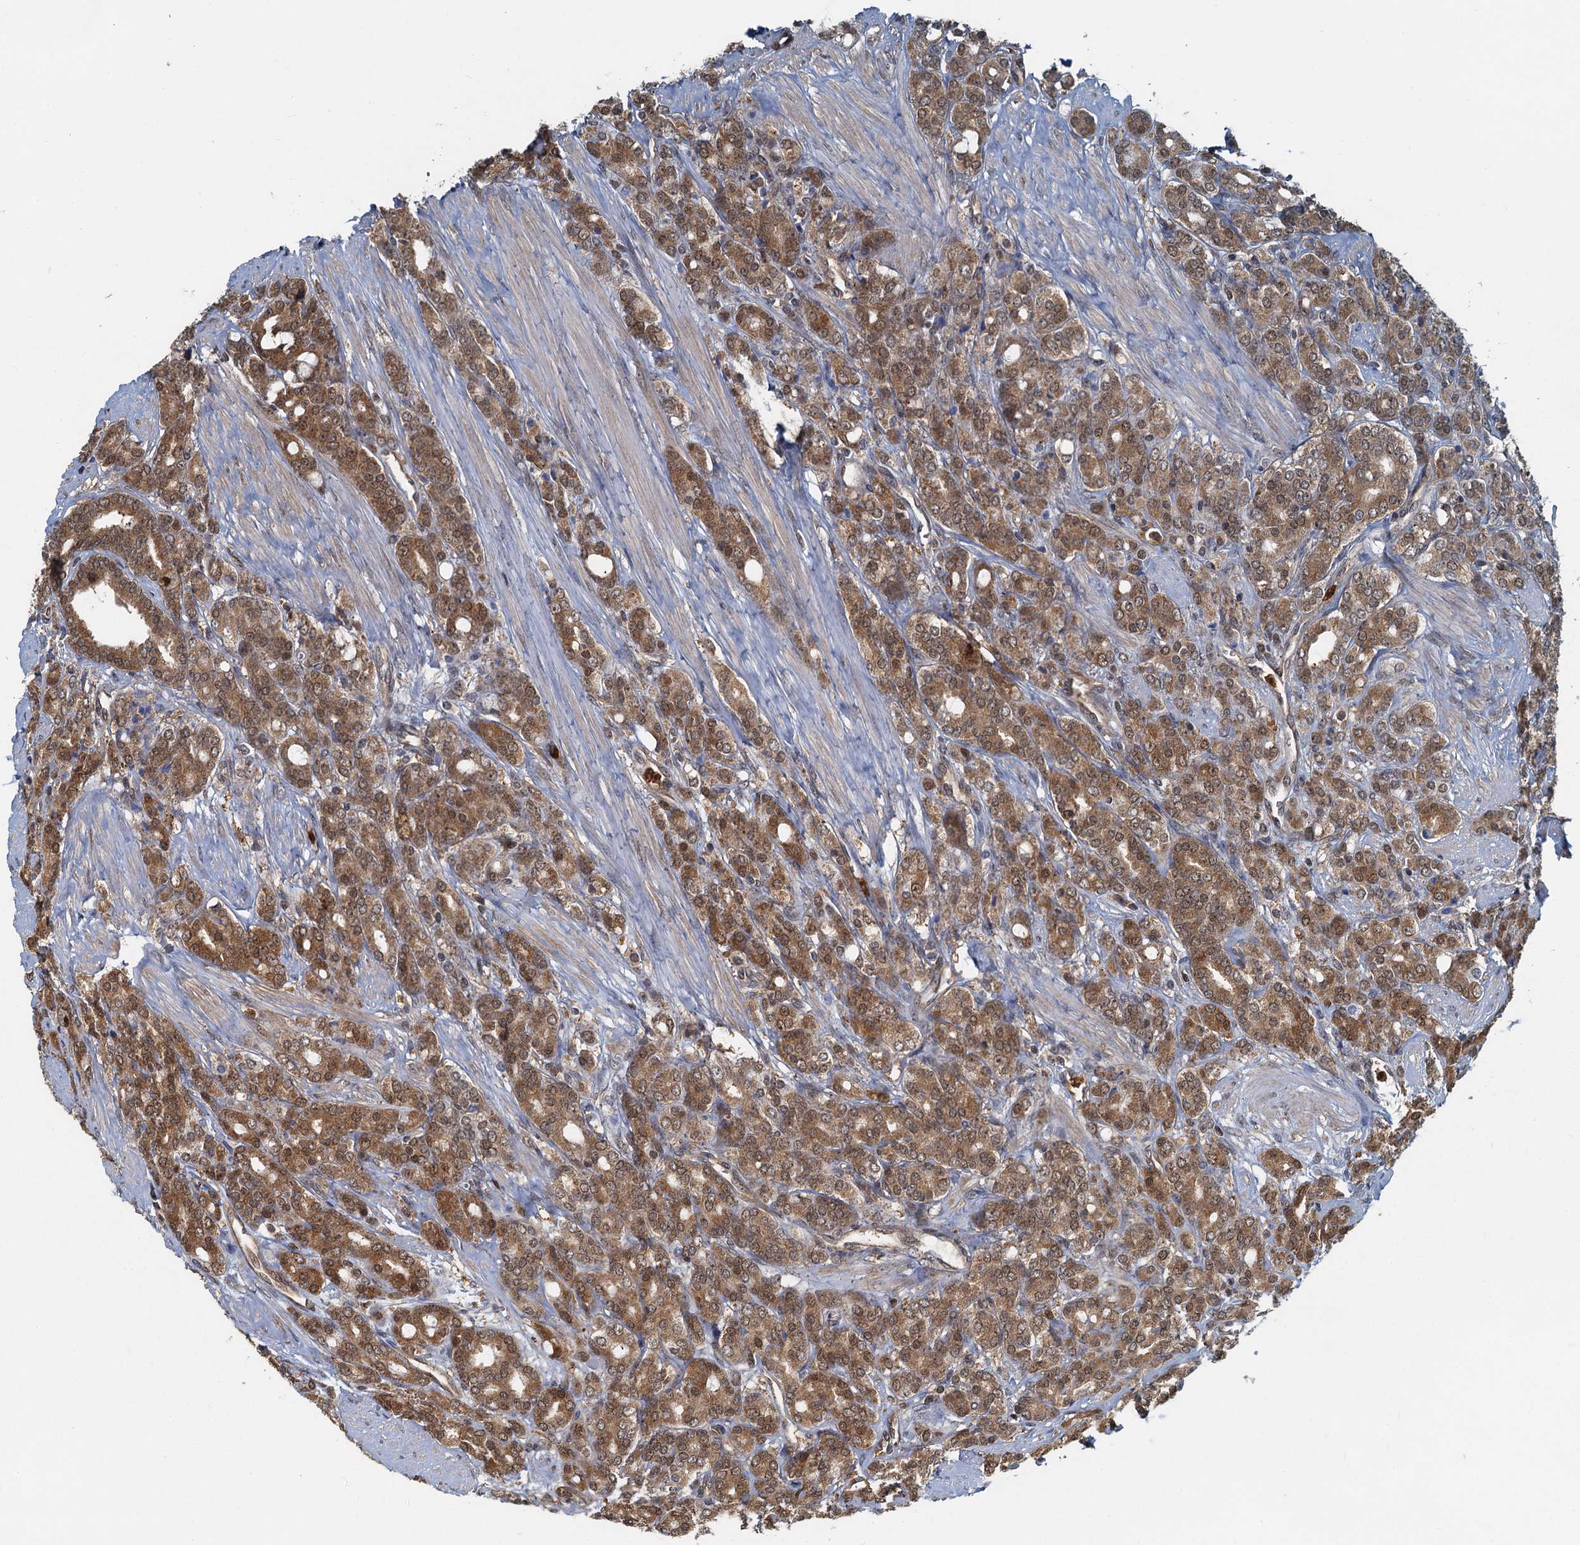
{"staining": {"intensity": "moderate", "quantity": ">75%", "location": "cytoplasmic/membranous,nuclear"}, "tissue": "prostate cancer", "cell_type": "Tumor cells", "image_type": "cancer", "snomed": [{"axis": "morphology", "description": "Adenocarcinoma, High grade"}, {"axis": "topography", "description": "Prostate"}], "caption": "Tumor cells show moderate cytoplasmic/membranous and nuclear positivity in approximately >75% of cells in prostate adenocarcinoma (high-grade).", "gene": "GPI", "patient": {"sex": "male", "age": 62}}